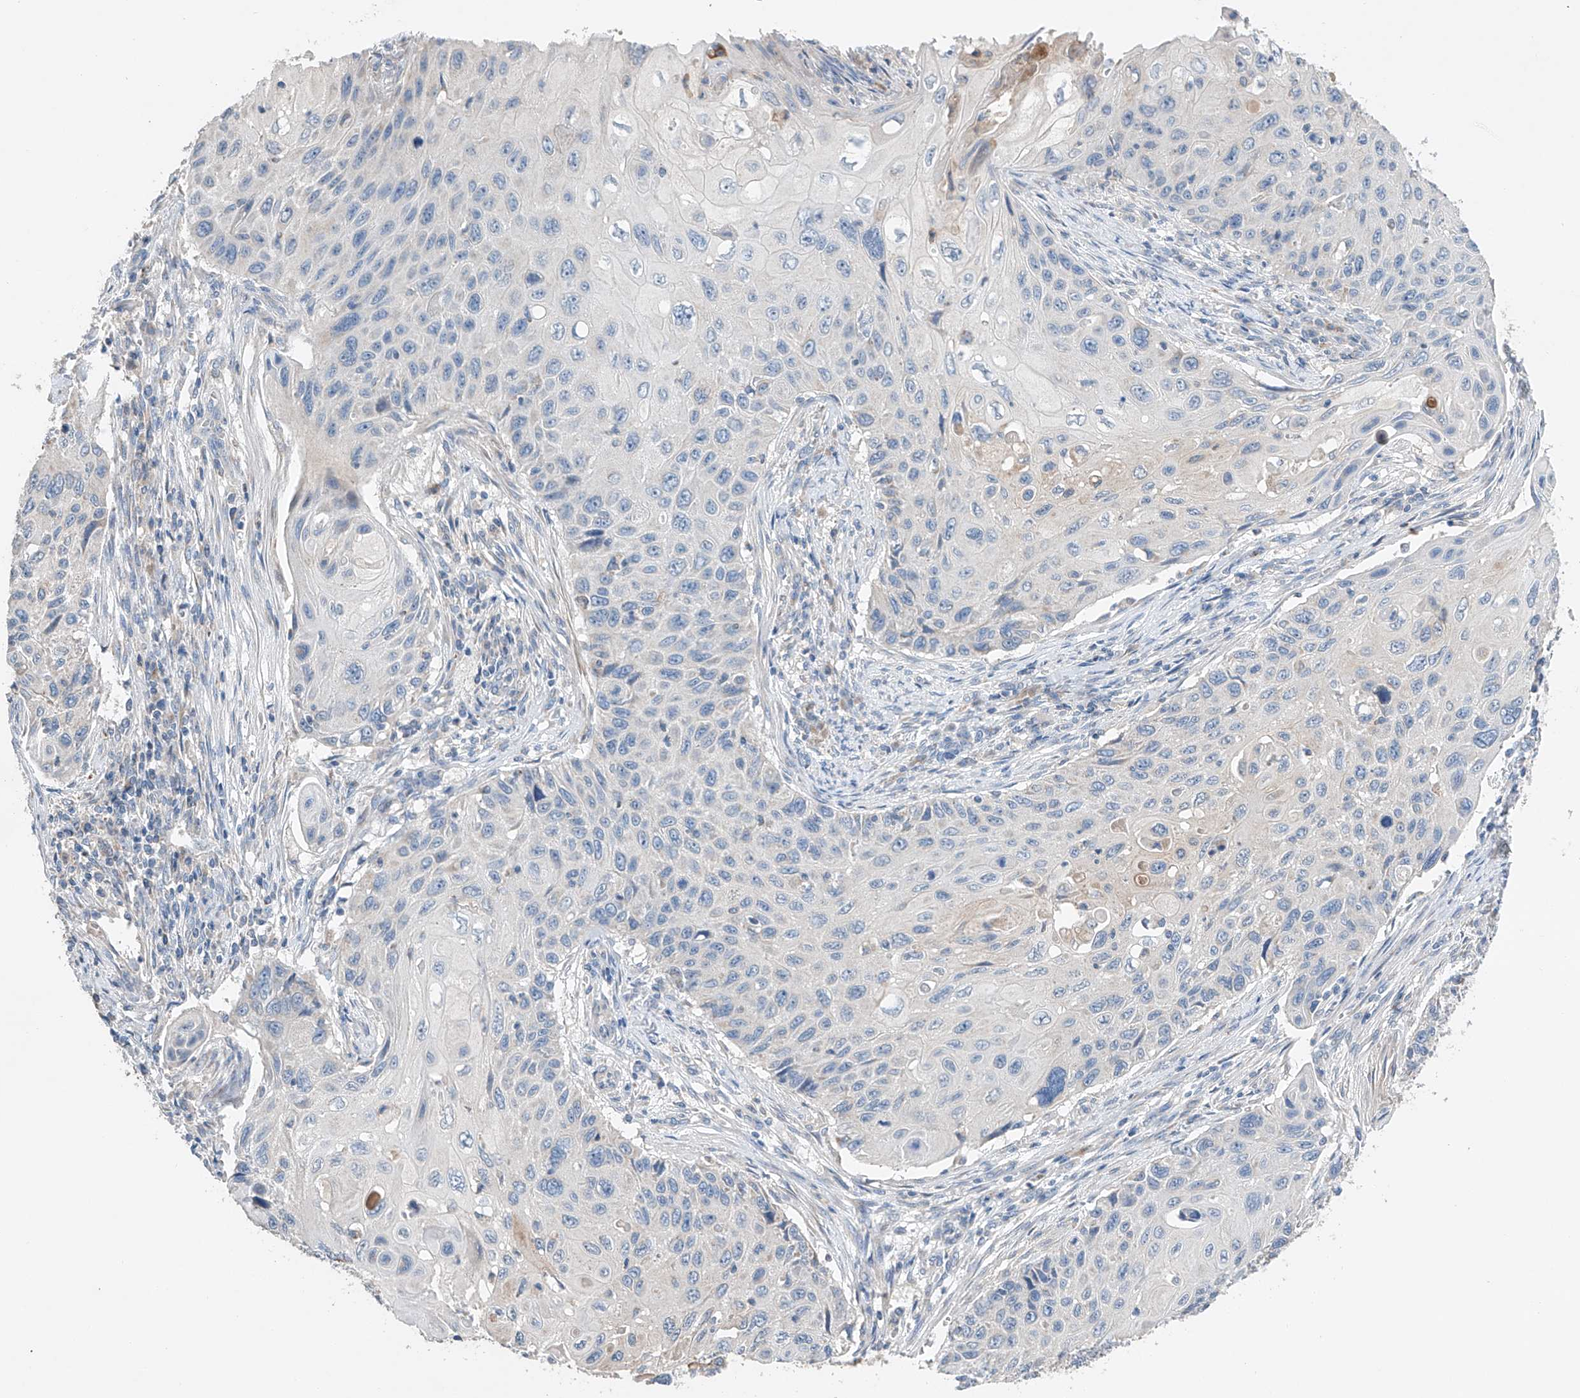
{"staining": {"intensity": "negative", "quantity": "none", "location": "none"}, "tissue": "cervical cancer", "cell_type": "Tumor cells", "image_type": "cancer", "snomed": [{"axis": "morphology", "description": "Squamous cell carcinoma, NOS"}, {"axis": "topography", "description": "Cervix"}], "caption": "Immunohistochemistry photomicrograph of cervical squamous cell carcinoma stained for a protein (brown), which shows no positivity in tumor cells.", "gene": "GPC4", "patient": {"sex": "female", "age": 70}}